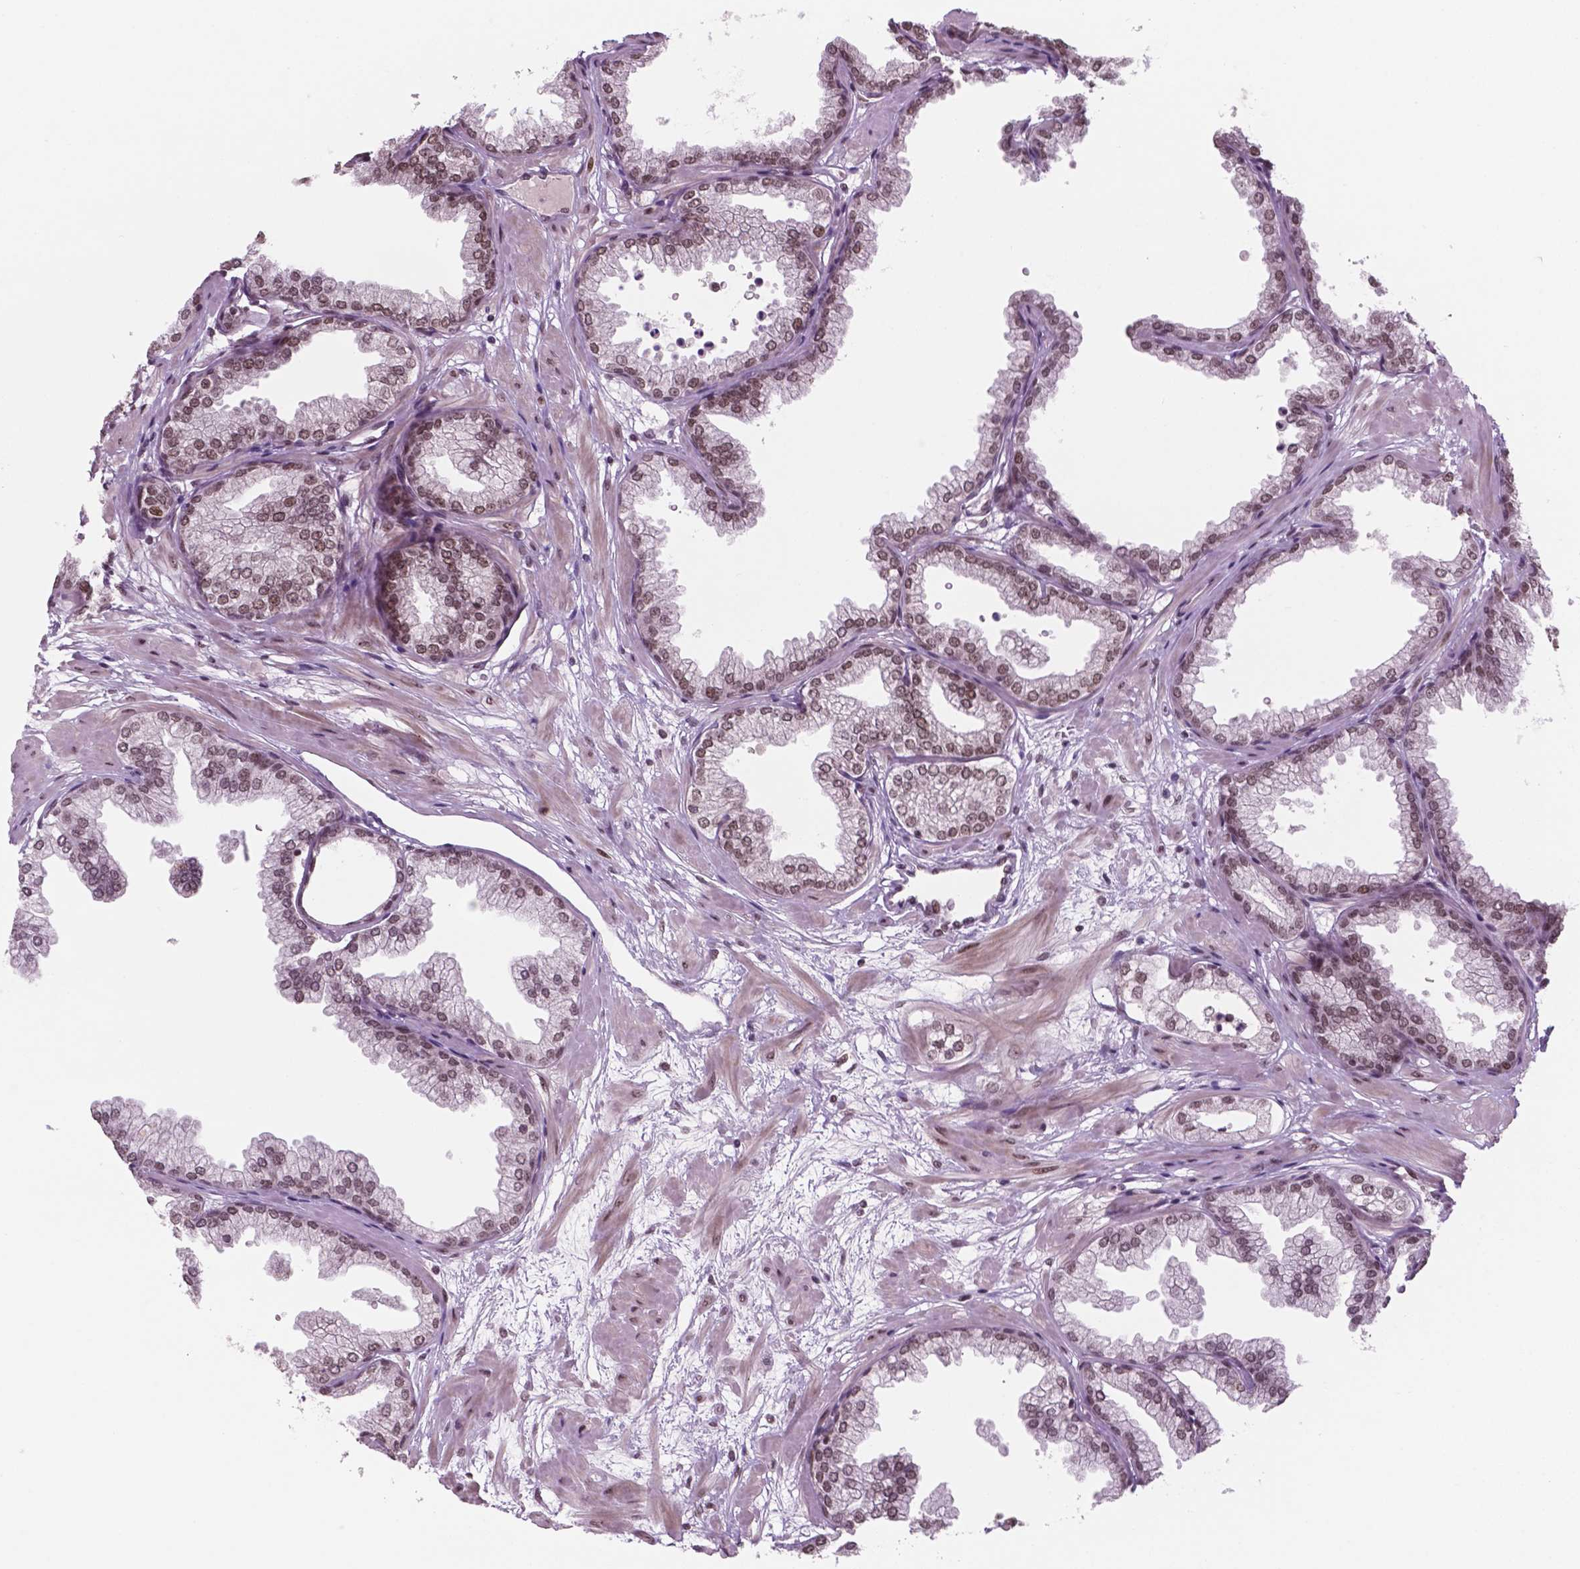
{"staining": {"intensity": "moderate", "quantity": ">75%", "location": "nuclear"}, "tissue": "prostate", "cell_type": "Glandular cells", "image_type": "normal", "snomed": [{"axis": "morphology", "description": "Normal tissue, NOS"}, {"axis": "topography", "description": "Prostate"}], "caption": "This histopathology image displays immunohistochemistry (IHC) staining of normal prostate, with medium moderate nuclear staining in approximately >75% of glandular cells.", "gene": "POLR2E", "patient": {"sex": "male", "age": 37}}